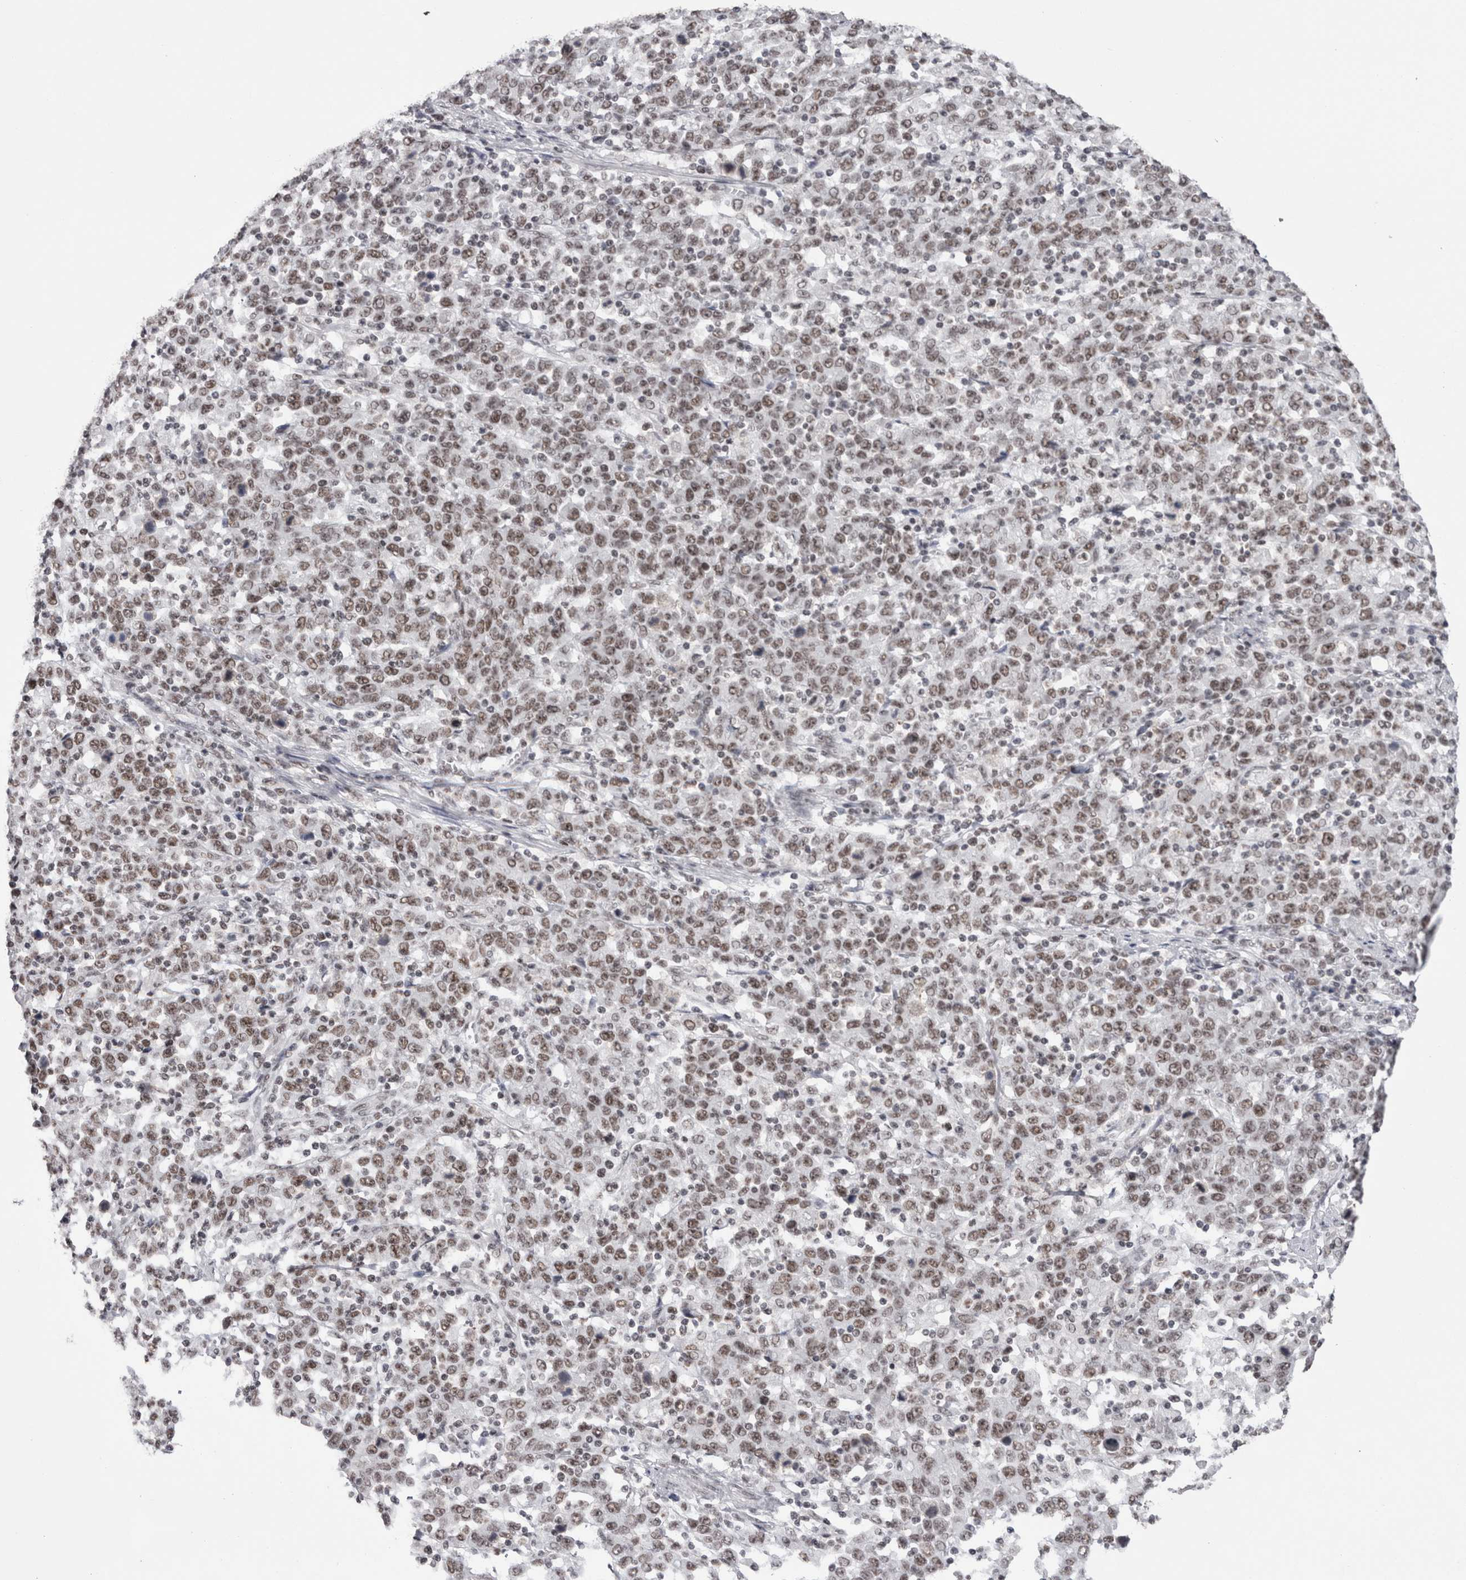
{"staining": {"intensity": "moderate", "quantity": ">75%", "location": "nuclear"}, "tissue": "stomach cancer", "cell_type": "Tumor cells", "image_type": "cancer", "snomed": [{"axis": "morphology", "description": "Adenocarcinoma, NOS"}, {"axis": "topography", "description": "Stomach, upper"}], "caption": "Human stomach adenocarcinoma stained for a protein (brown) exhibits moderate nuclear positive expression in approximately >75% of tumor cells.", "gene": "SMC1A", "patient": {"sex": "male", "age": 69}}